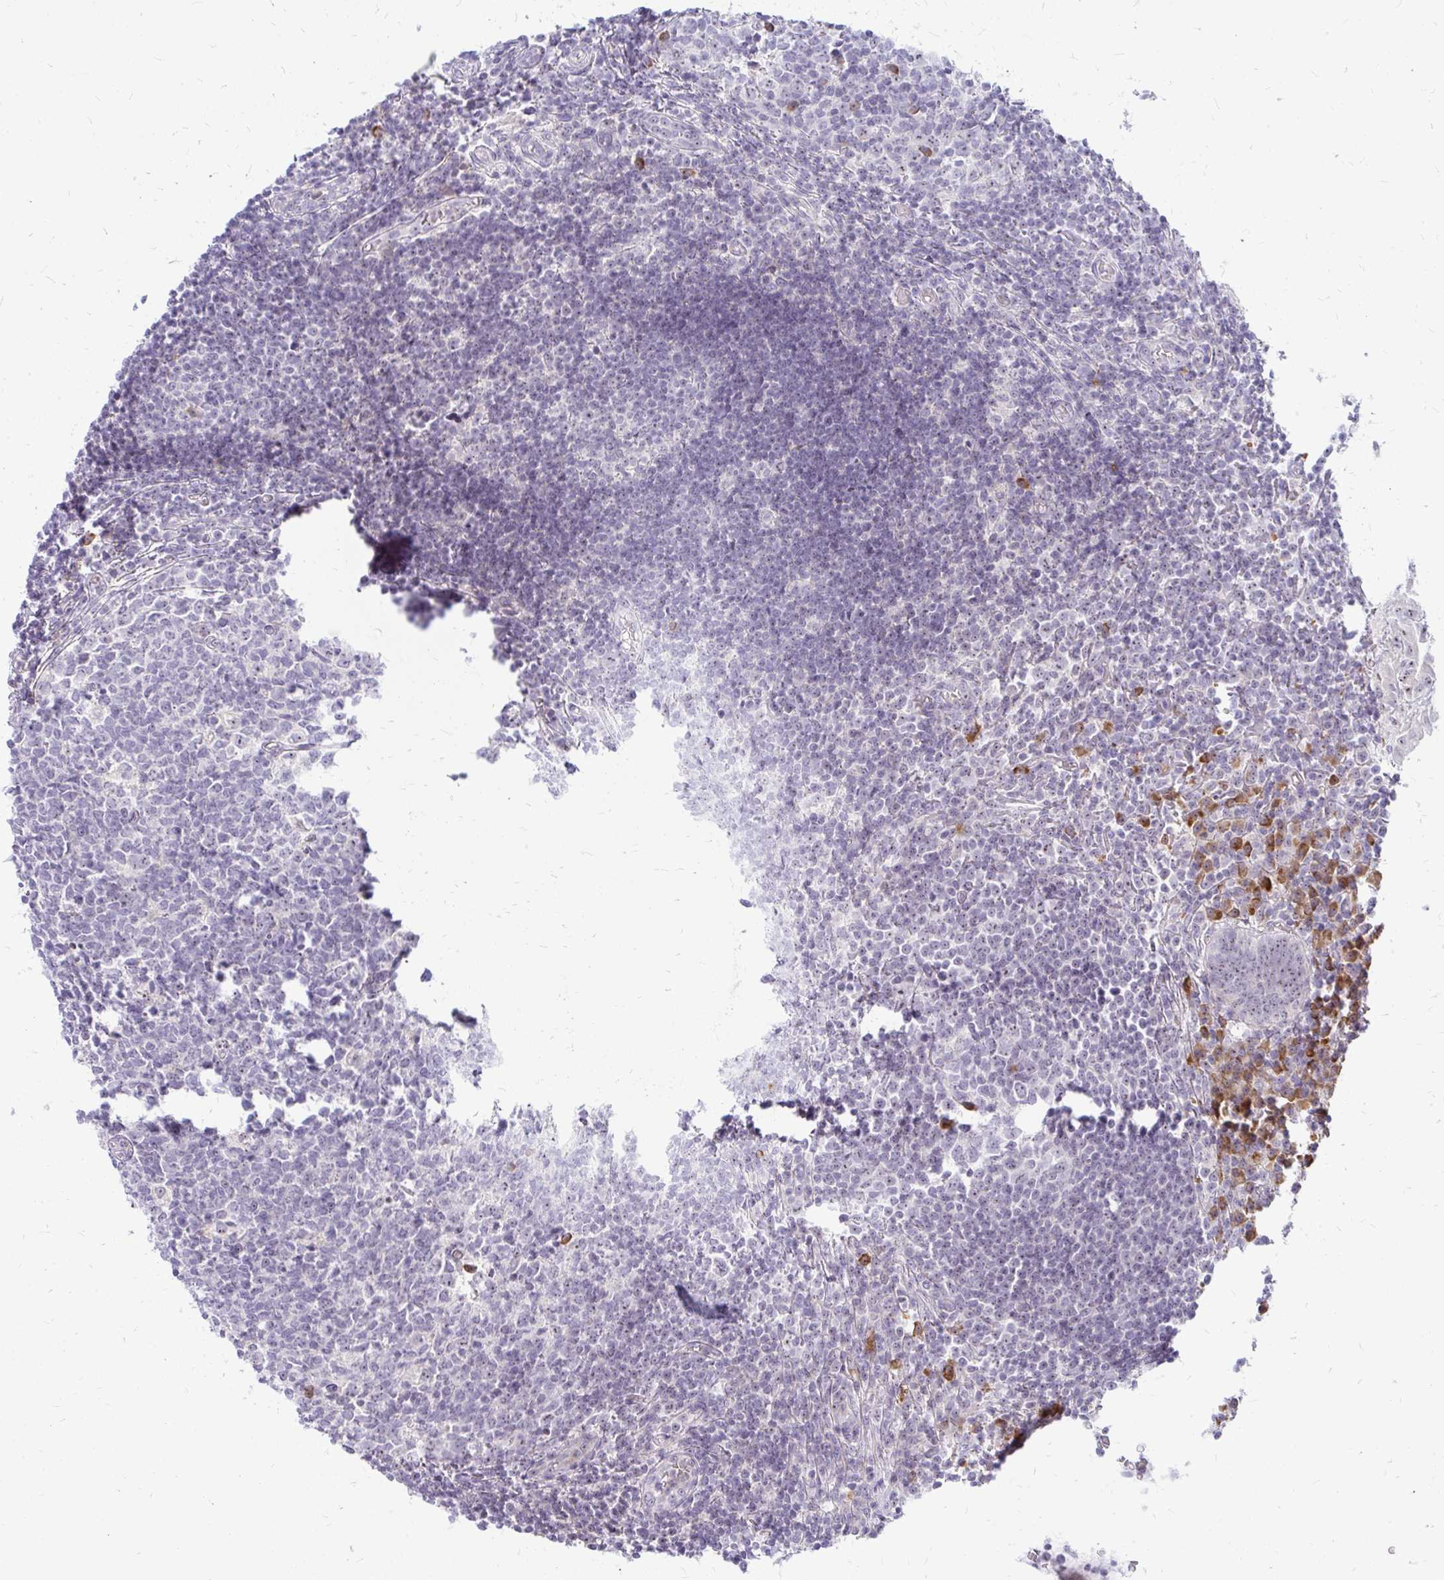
{"staining": {"intensity": "weak", "quantity": "<25%", "location": "nuclear"}, "tissue": "appendix", "cell_type": "Glandular cells", "image_type": "normal", "snomed": [{"axis": "morphology", "description": "Normal tissue, NOS"}, {"axis": "topography", "description": "Appendix"}], "caption": "Glandular cells are negative for brown protein staining in benign appendix. (IHC, brightfield microscopy, high magnification).", "gene": "FAM9A", "patient": {"sex": "male", "age": 18}}